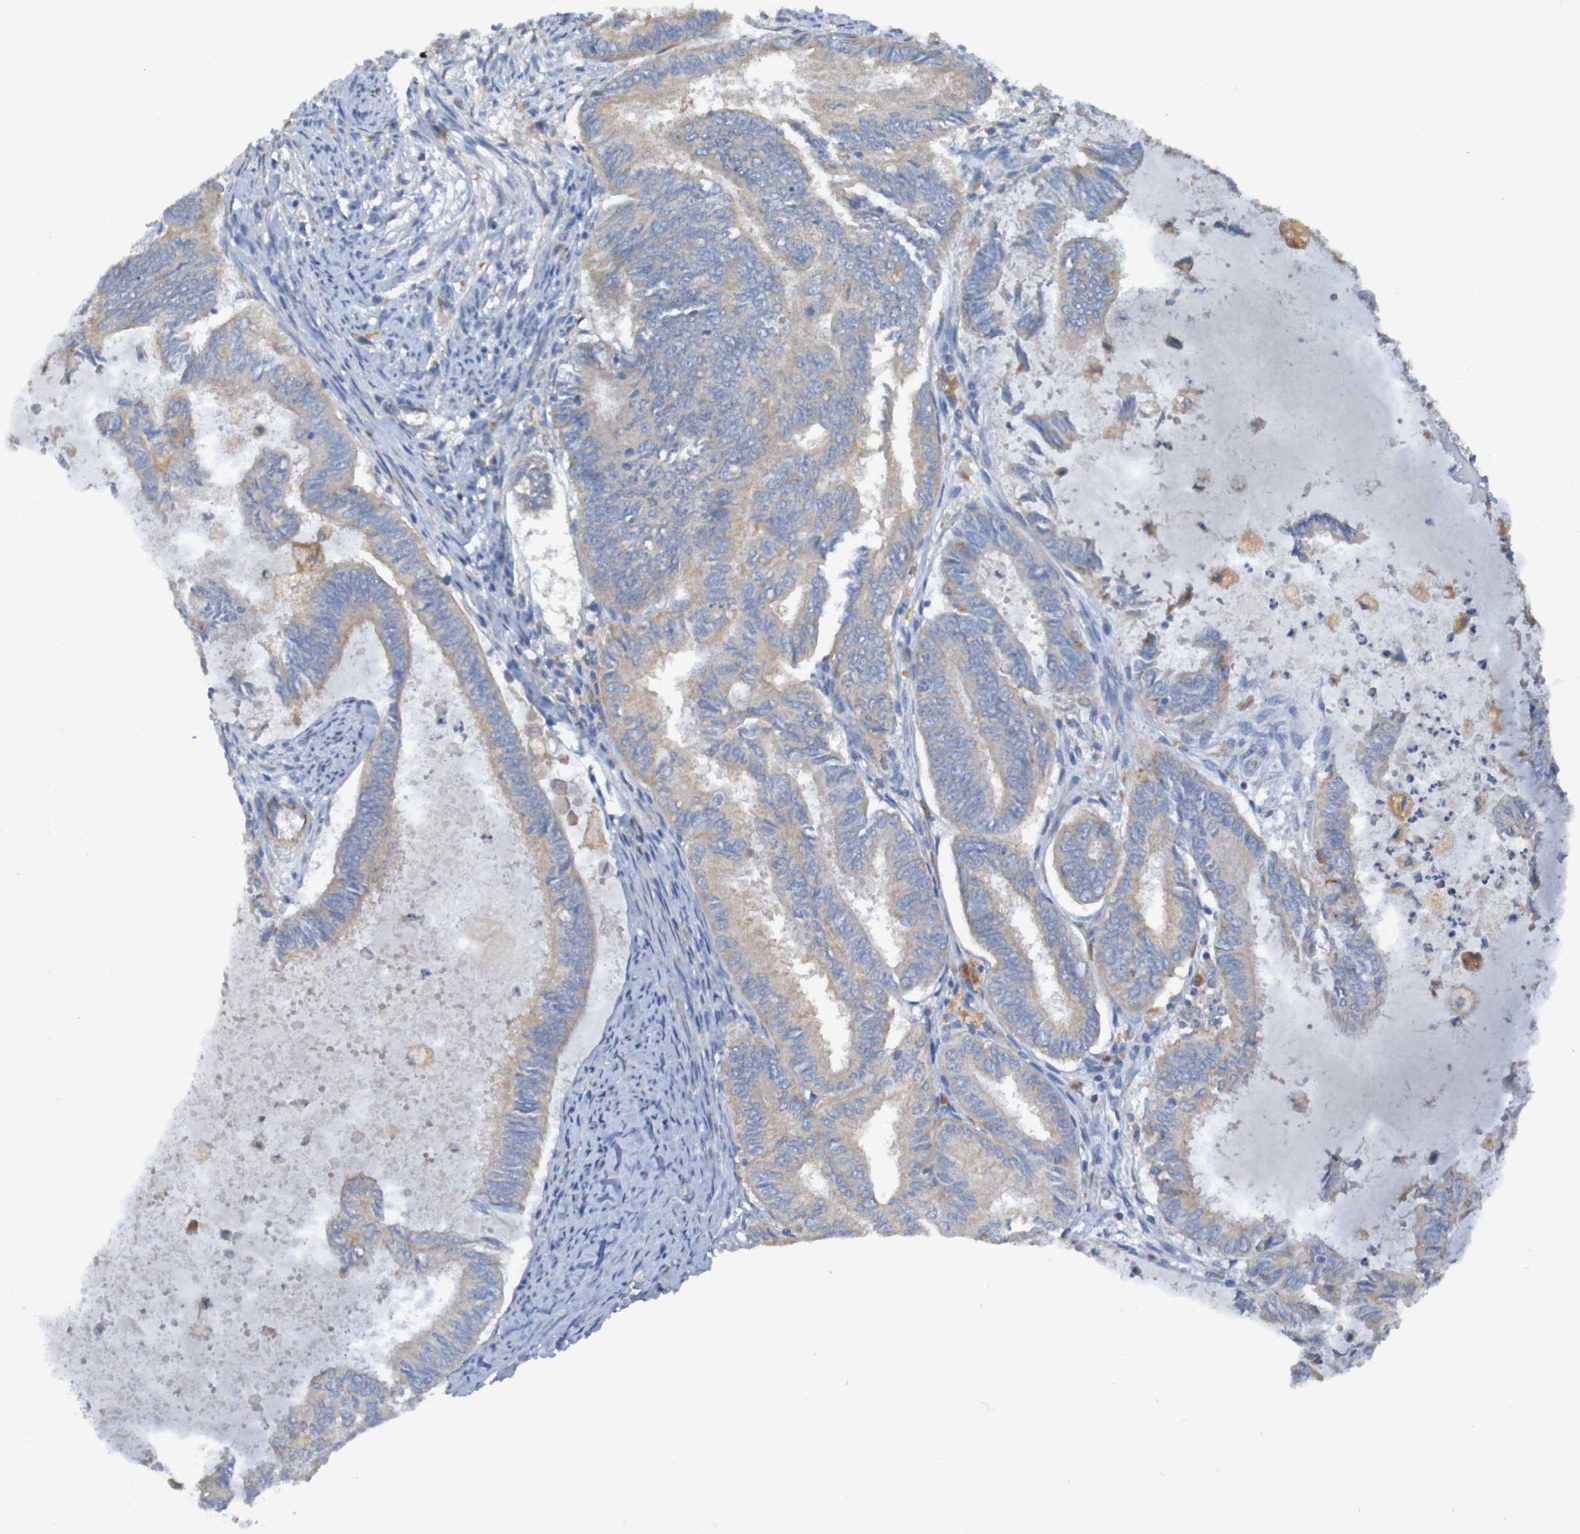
{"staining": {"intensity": "weak", "quantity": ">75%", "location": "cytoplasmic/membranous"}, "tissue": "endometrial cancer", "cell_type": "Tumor cells", "image_type": "cancer", "snomed": [{"axis": "morphology", "description": "Adenocarcinoma, NOS"}, {"axis": "topography", "description": "Endometrium"}], "caption": "The immunohistochemical stain shows weak cytoplasmic/membranous expression in tumor cells of endometrial cancer (adenocarcinoma) tissue.", "gene": "ARHGEF16", "patient": {"sex": "female", "age": 86}}